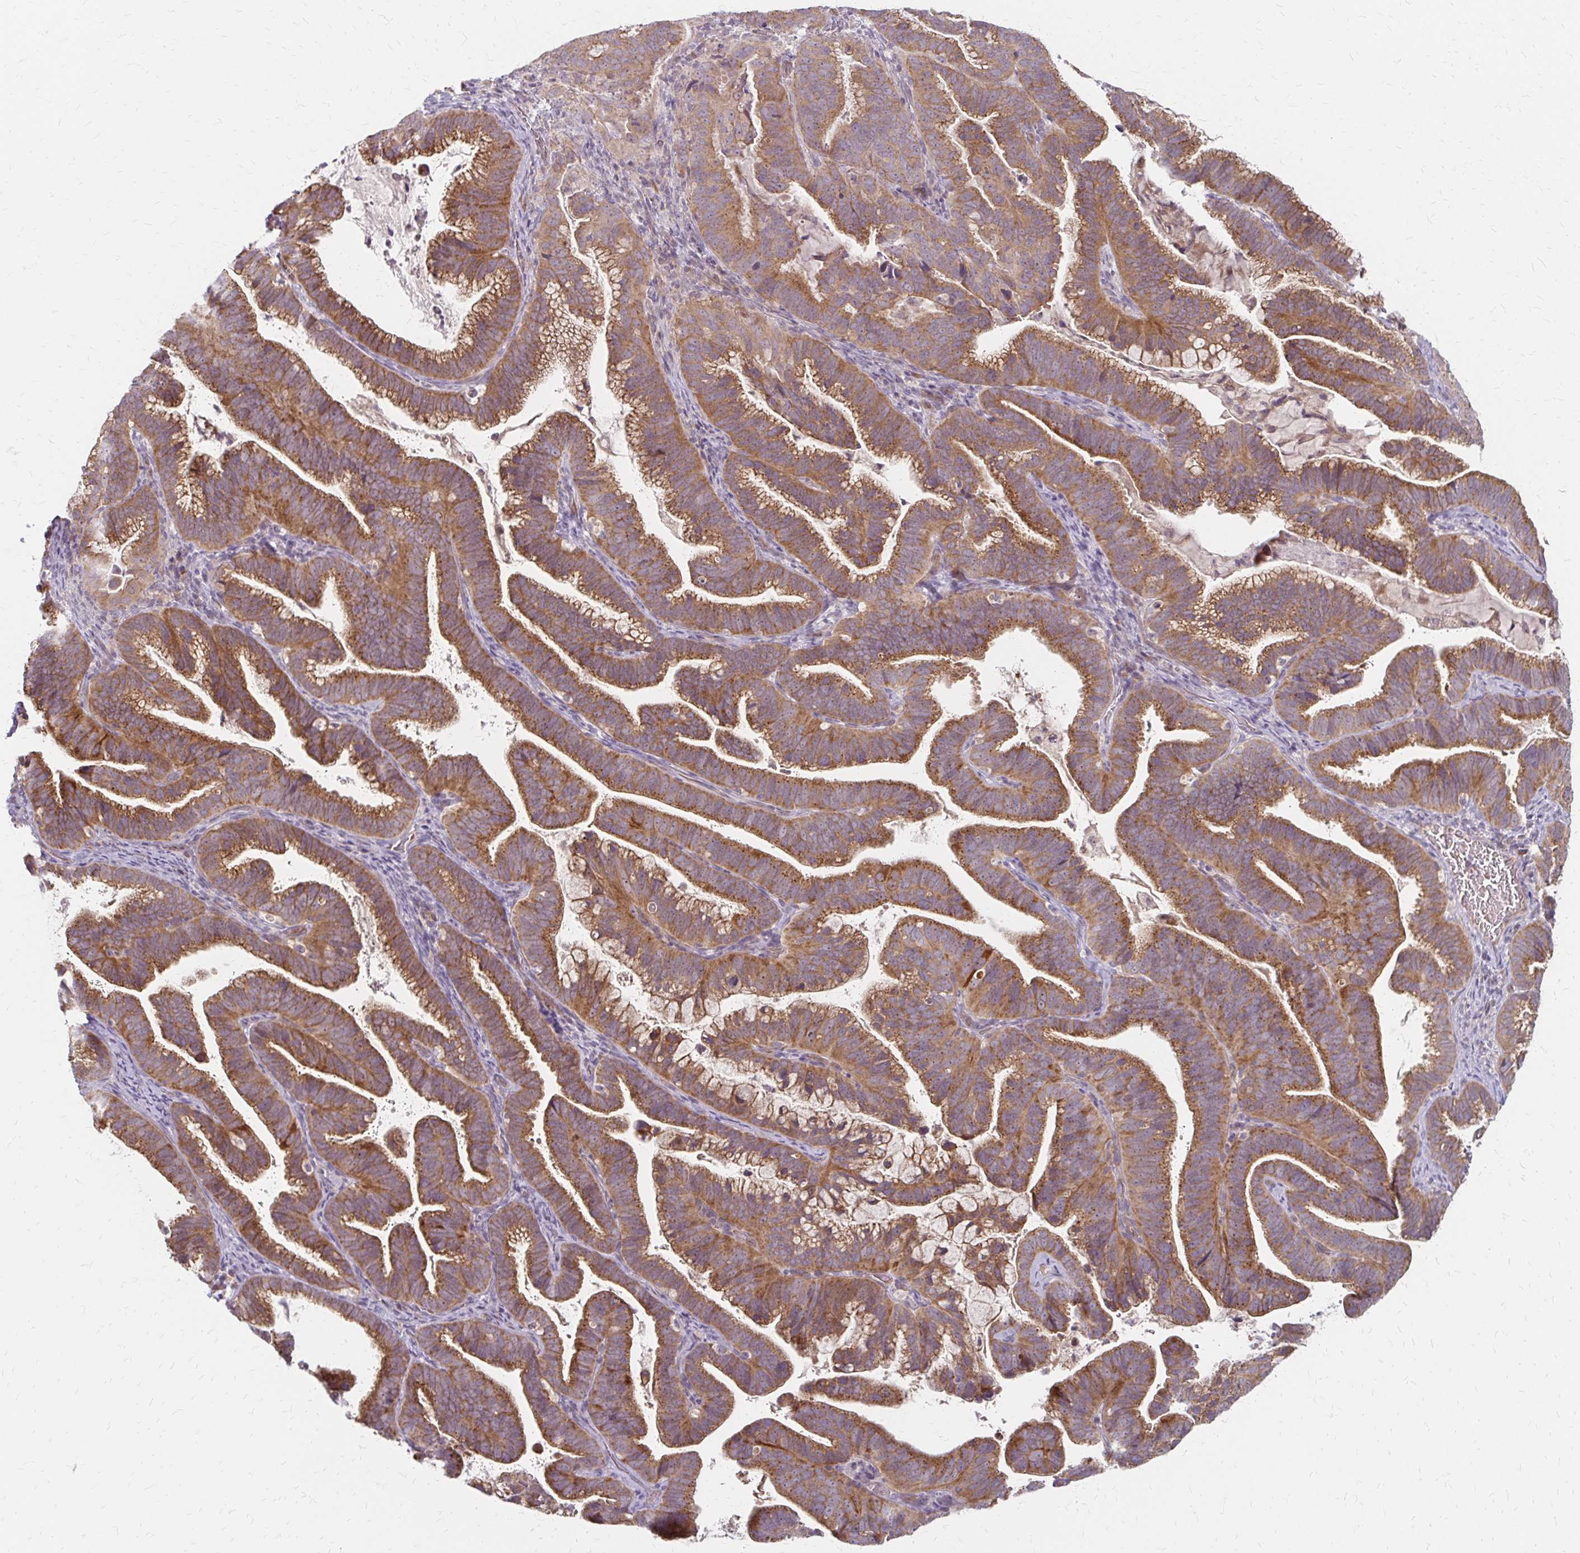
{"staining": {"intensity": "moderate", "quantity": ">75%", "location": "cytoplasmic/membranous"}, "tissue": "cervical cancer", "cell_type": "Tumor cells", "image_type": "cancer", "snomed": [{"axis": "morphology", "description": "Adenocarcinoma, NOS"}, {"axis": "topography", "description": "Cervix"}], "caption": "Immunohistochemical staining of adenocarcinoma (cervical) demonstrates medium levels of moderate cytoplasmic/membranous protein staining in about >75% of tumor cells.", "gene": "ZNF383", "patient": {"sex": "female", "age": 61}}